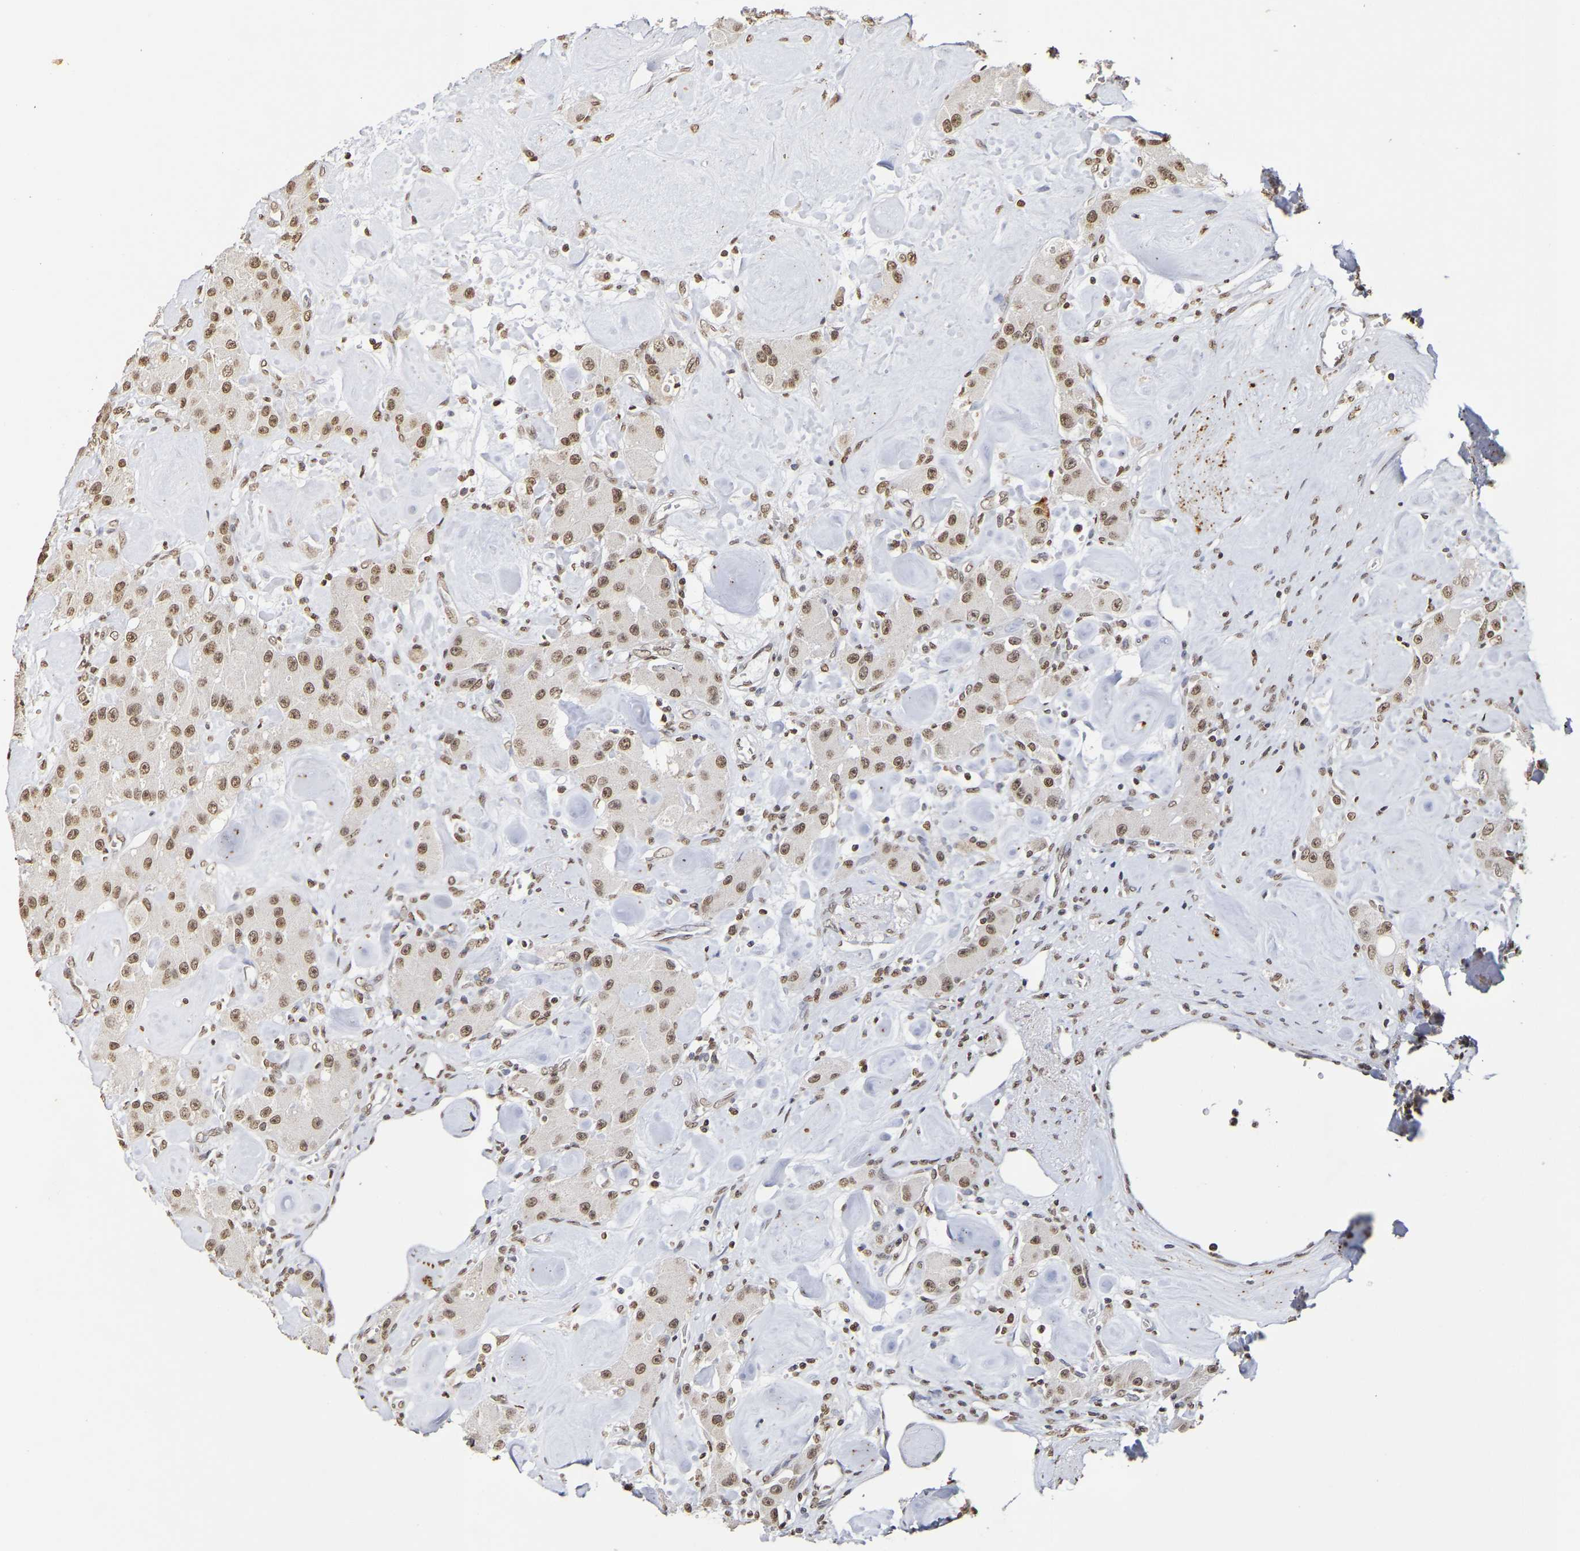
{"staining": {"intensity": "moderate", "quantity": ">75%", "location": "nuclear"}, "tissue": "carcinoid", "cell_type": "Tumor cells", "image_type": "cancer", "snomed": [{"axis": "morphology", "description": "Carcinoid, malignant, NOS"}, {"axis": "topography", "description": "Pancreas"}], "caption": "The histopathology image demonstrates staining of carcinoid, revealing moderate nuclear protein staining (brown color) within tumor cells. The protein of interest is shown in brown color, while the nuclei are stained blue.", "gene": "ATF4", "patient": {"sex": "male", "age": 41}}